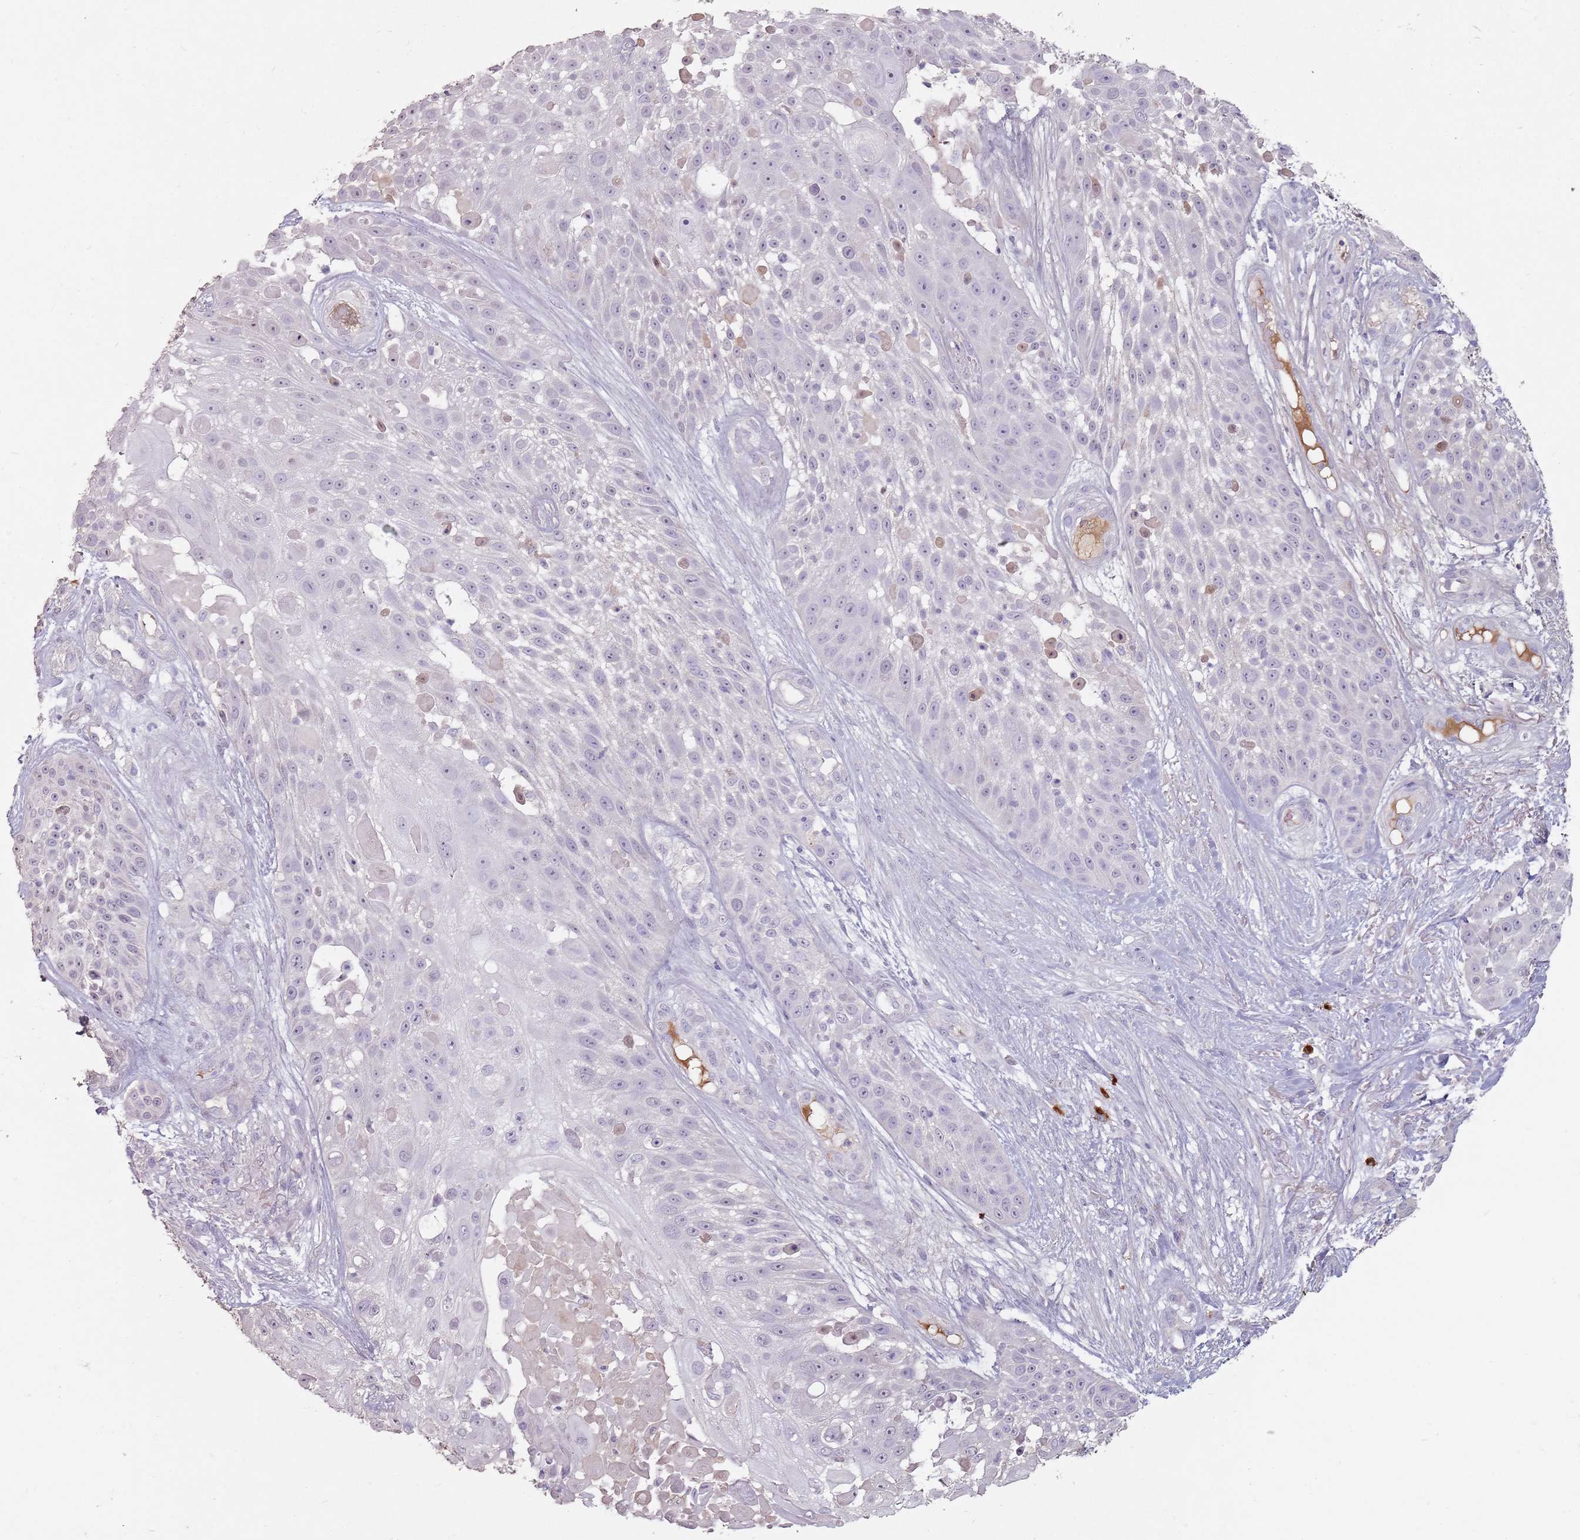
{"staining": {"intensity": "negative", "quantity": "none", "location": "none"}, "tissue": "skin cancer", "cell_type": "Tumor cells", "image_type": "cancer", "snomed": [{"axis": "morphology", "description": "Squamous cell carcinoma, NOS"}, {"axis": "topography", "description": "Skin"}], "caption": "Immunohistochemistry histopathology image of squamous cell carcinoma (skin) stained for a protein (brown), which exhibits no staining in tumor cells.", "gene": "STYK1", "patient": {"sex": "female", "age": 86}}